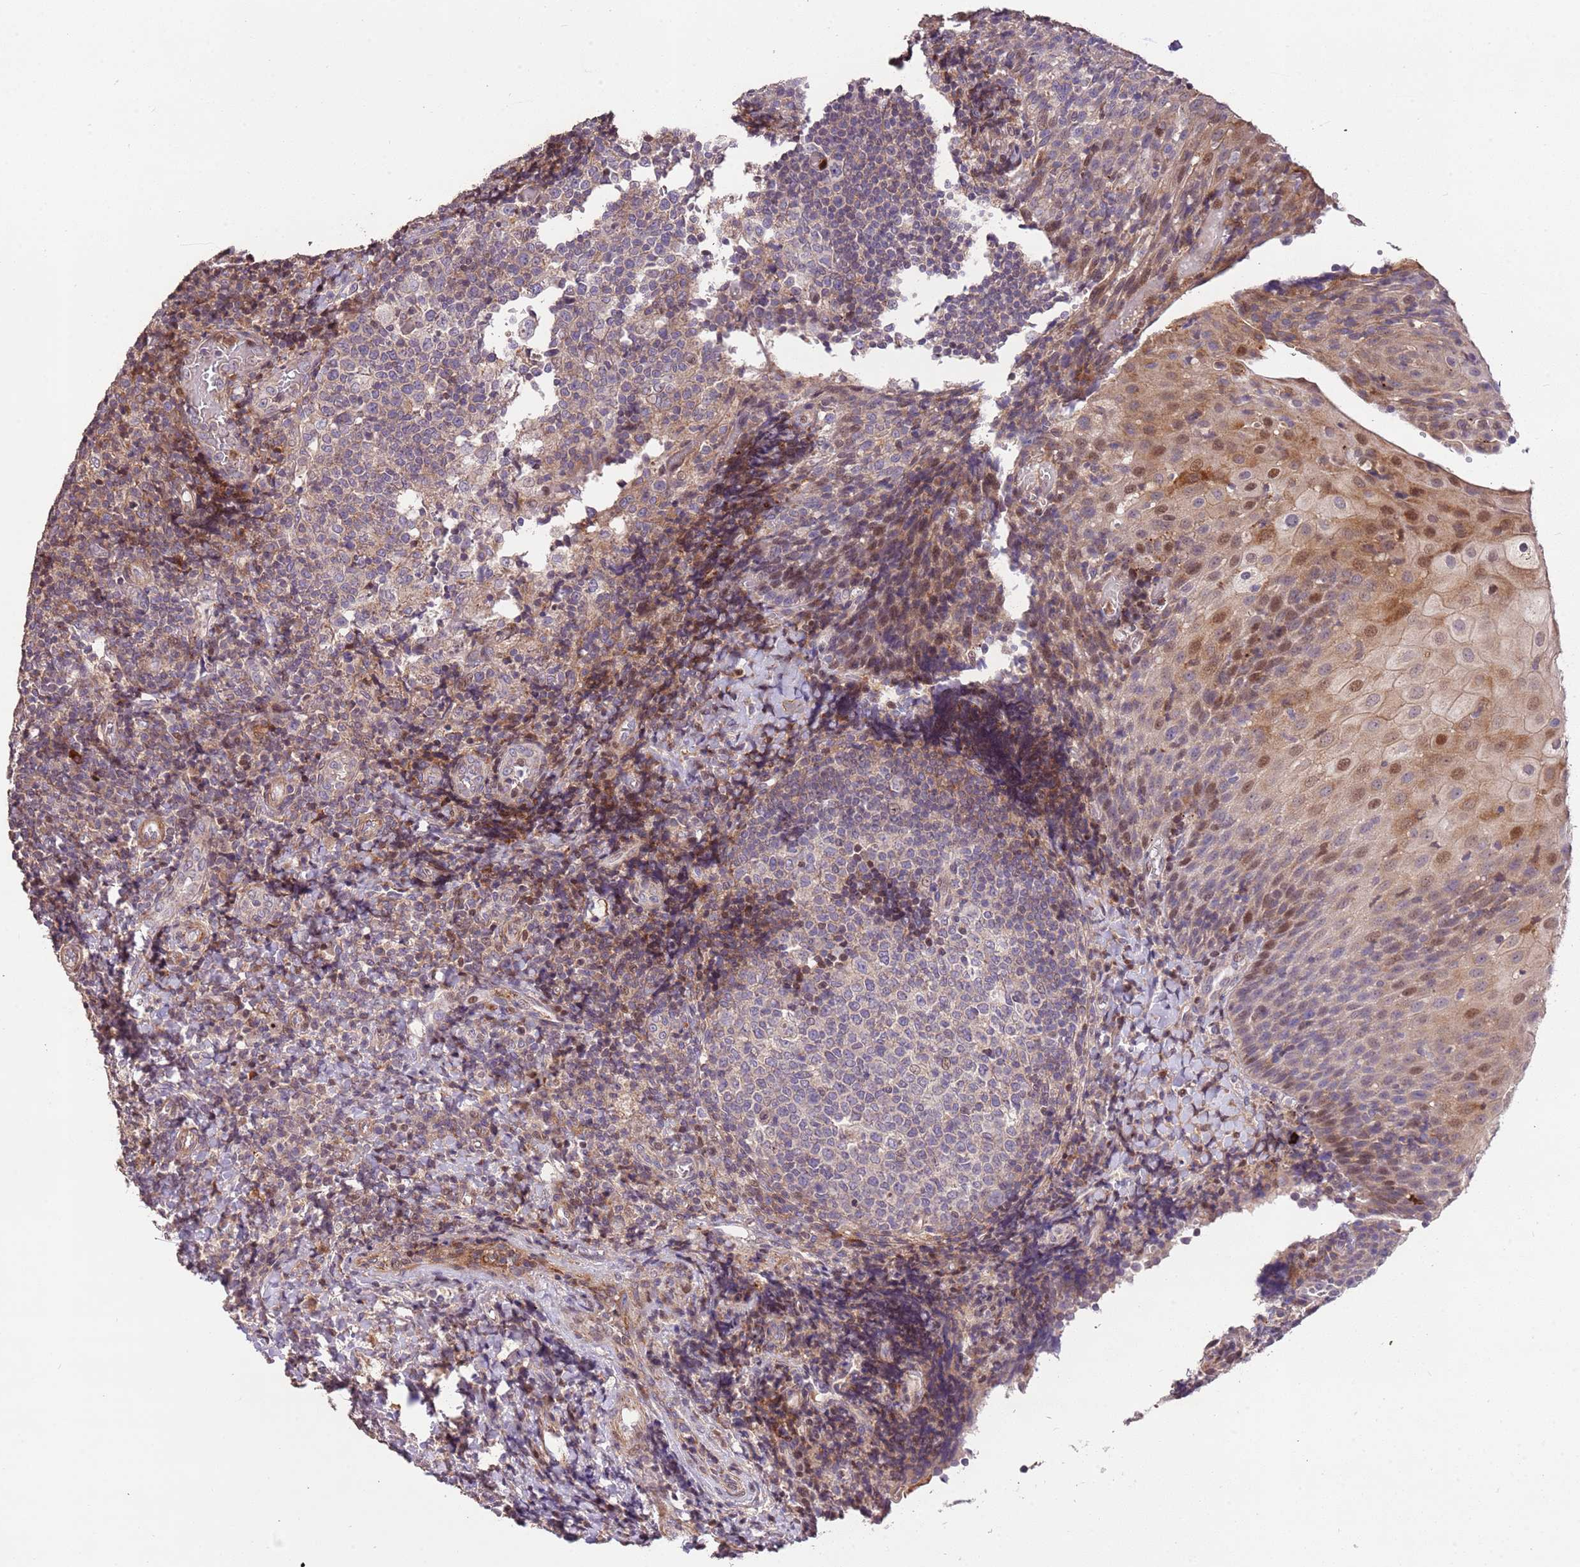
{"staining": {"intensity": "negative", "quantity": "none", "location": "none"}, "tissue": "tonsil", "cell_type": "Germinal center cells", "image_type": "normal", "snomed": [{"axis": "morphology", "description": "Normal tissue, NOS"}, {"axis": "topography", "description": "Tonsil"}], "caption": "High power microscopy micrograph of an IHC micrograph of normal tonsil, revealing no significant expression in germinal center cells. (IHC, brightfield microscopy, high magnification).", "gene": "SLC16A4", "patient": {"sex": "female", "age": 19}}